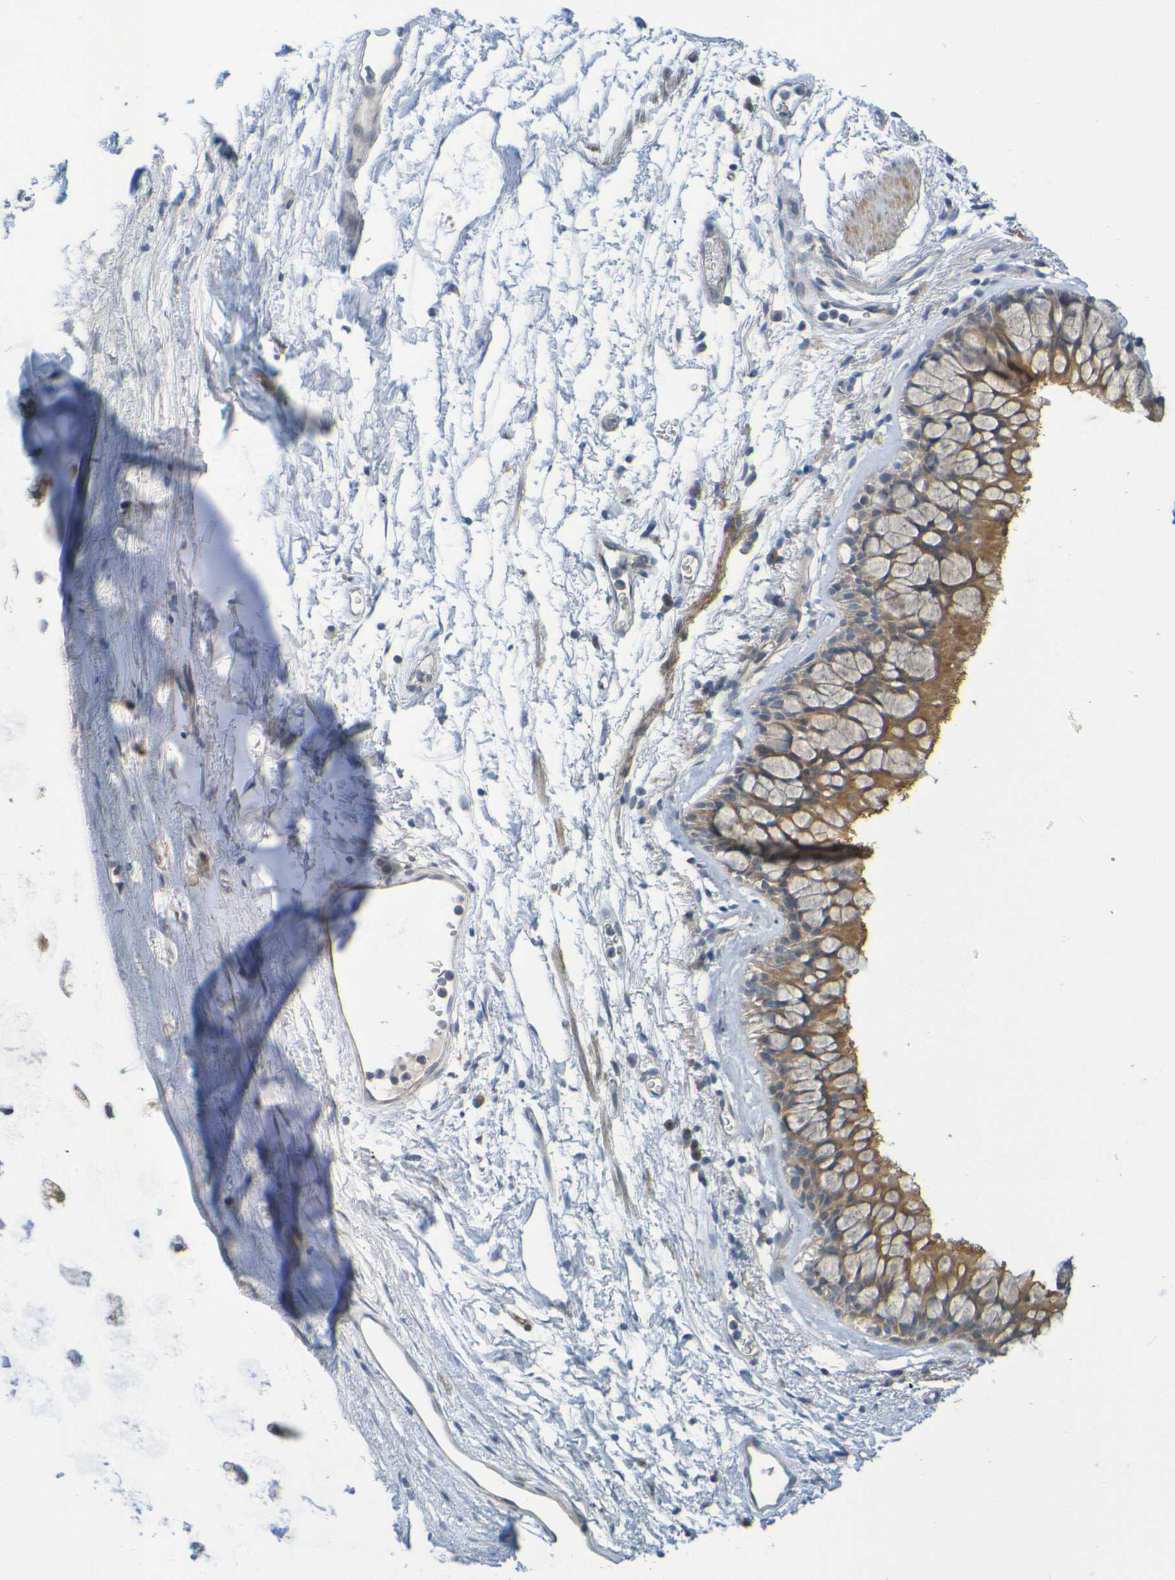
{"staining": {"intensity": "moderate", "quantity": ">75%", "location": "cytoplasmic/membranous"}, "tissue": "bronchus", "cell_type": "Respiratory epithelial cells", "image_type": "normal", "snomed": [{"axis": "morphology", "description": "Normal tissue, NOS"}, {"axis": "topography", "description": "Cartilage tissue"}, {"axis": "topography", "description": "Bronchus"}], "caption": "Immunohistochemical staining of normal human bronchus displays moderate cytoplasmic/membranous protein expression in approximately >75% of respiratory epithelial cells.", "gene": "CYP4F2", "patient": {"sex": "female", "age": 53}}